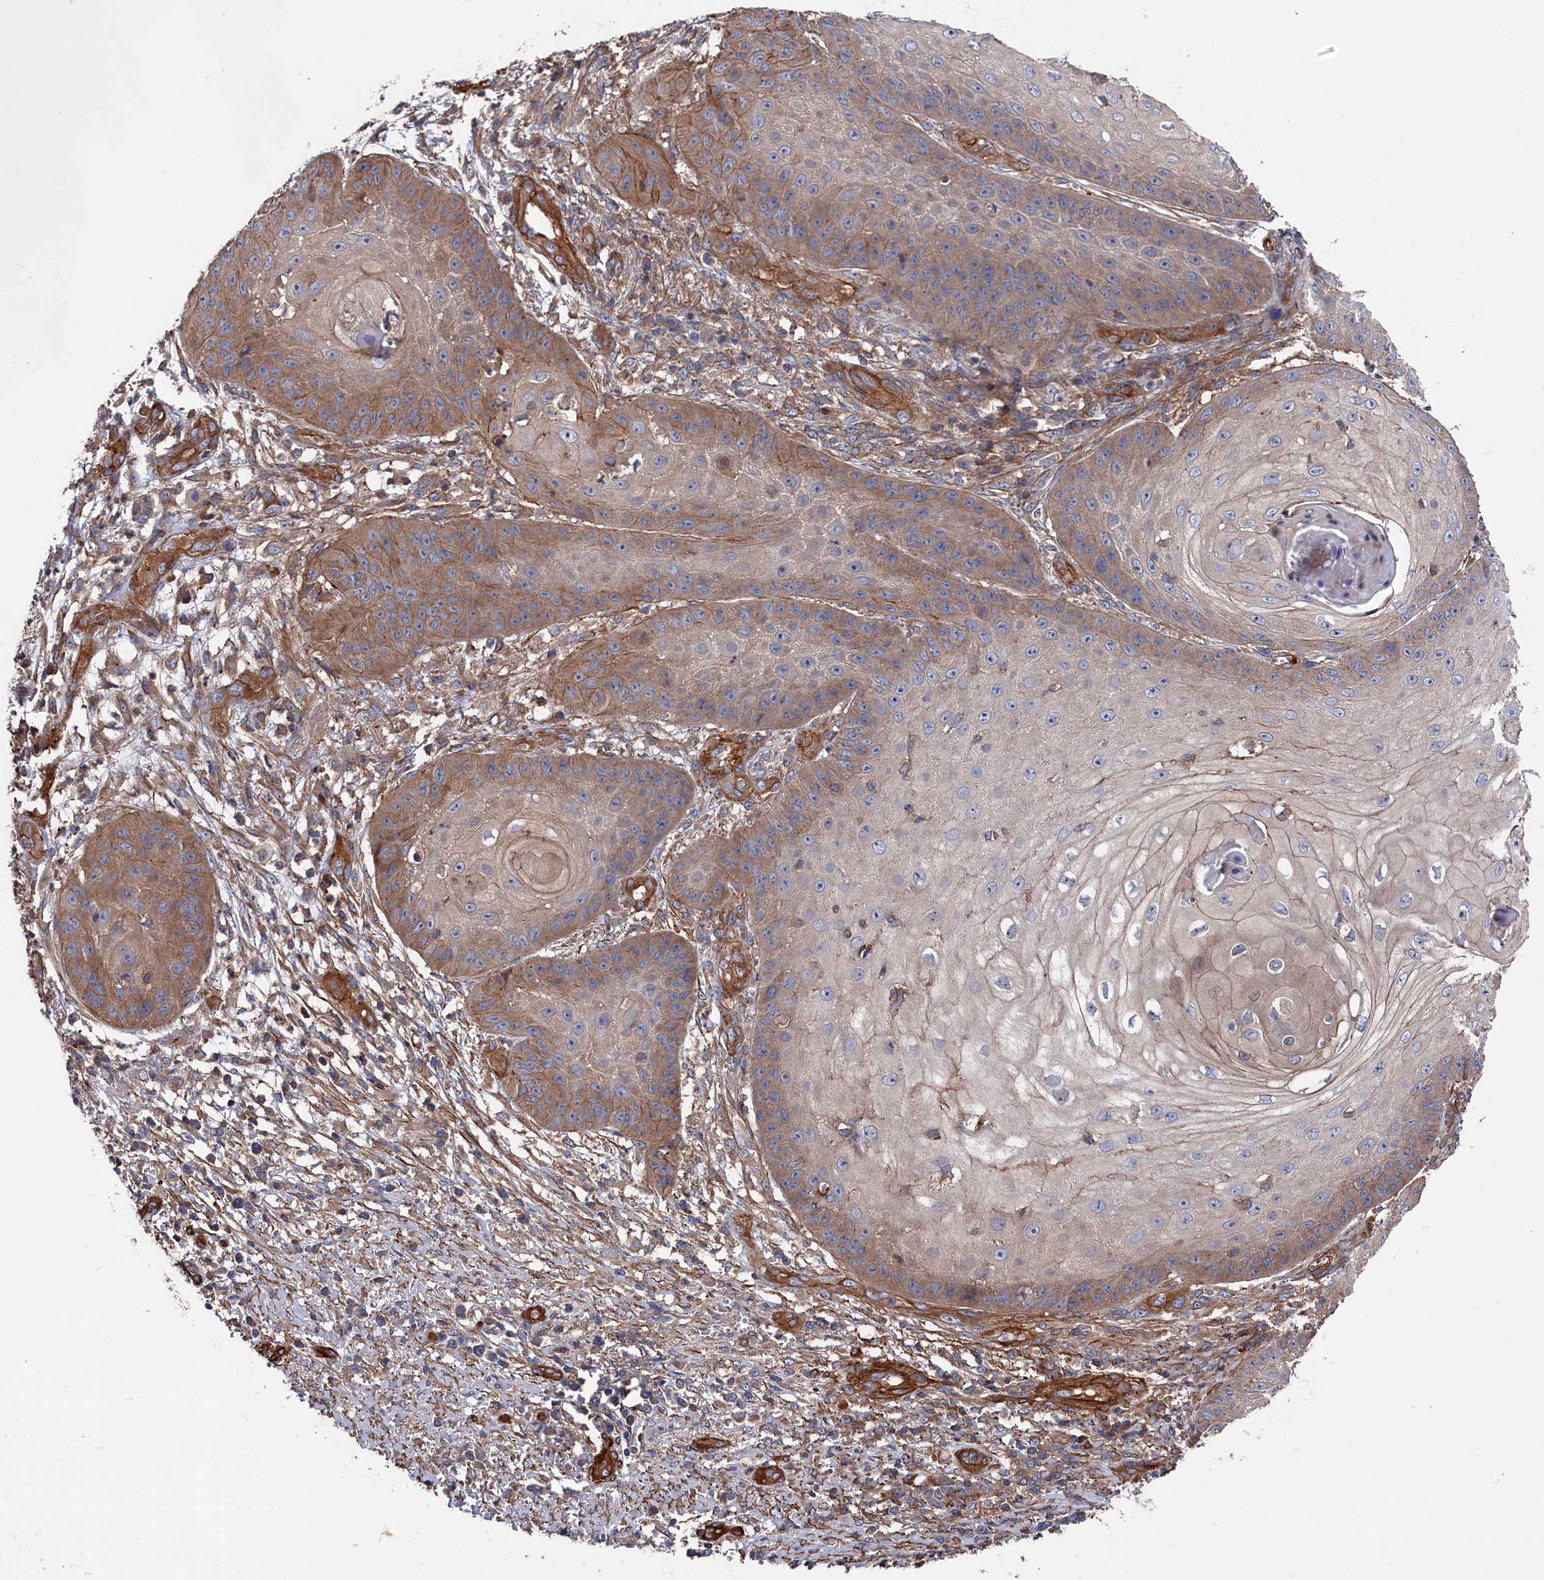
{"staining": {"intensity": "moderate", "quantity": "25%-75%", "location": "cytoplasmic/membranous"}, "tissue": "skin cancer", "cell_type": "Tumor cells", "image_type": "cancer", "snomed": [{"axis": "morphology", "description": "Squamous cell carcinoma, NOS"}, {"axis": "topography", "description": "Skin"}], "caption": "Human skin squamous cell carcinoma stained with a protein marker displays moderate staining in tumor cells.", "gene": "LDHD", "patient": {"sex": "male", "age": 70}}